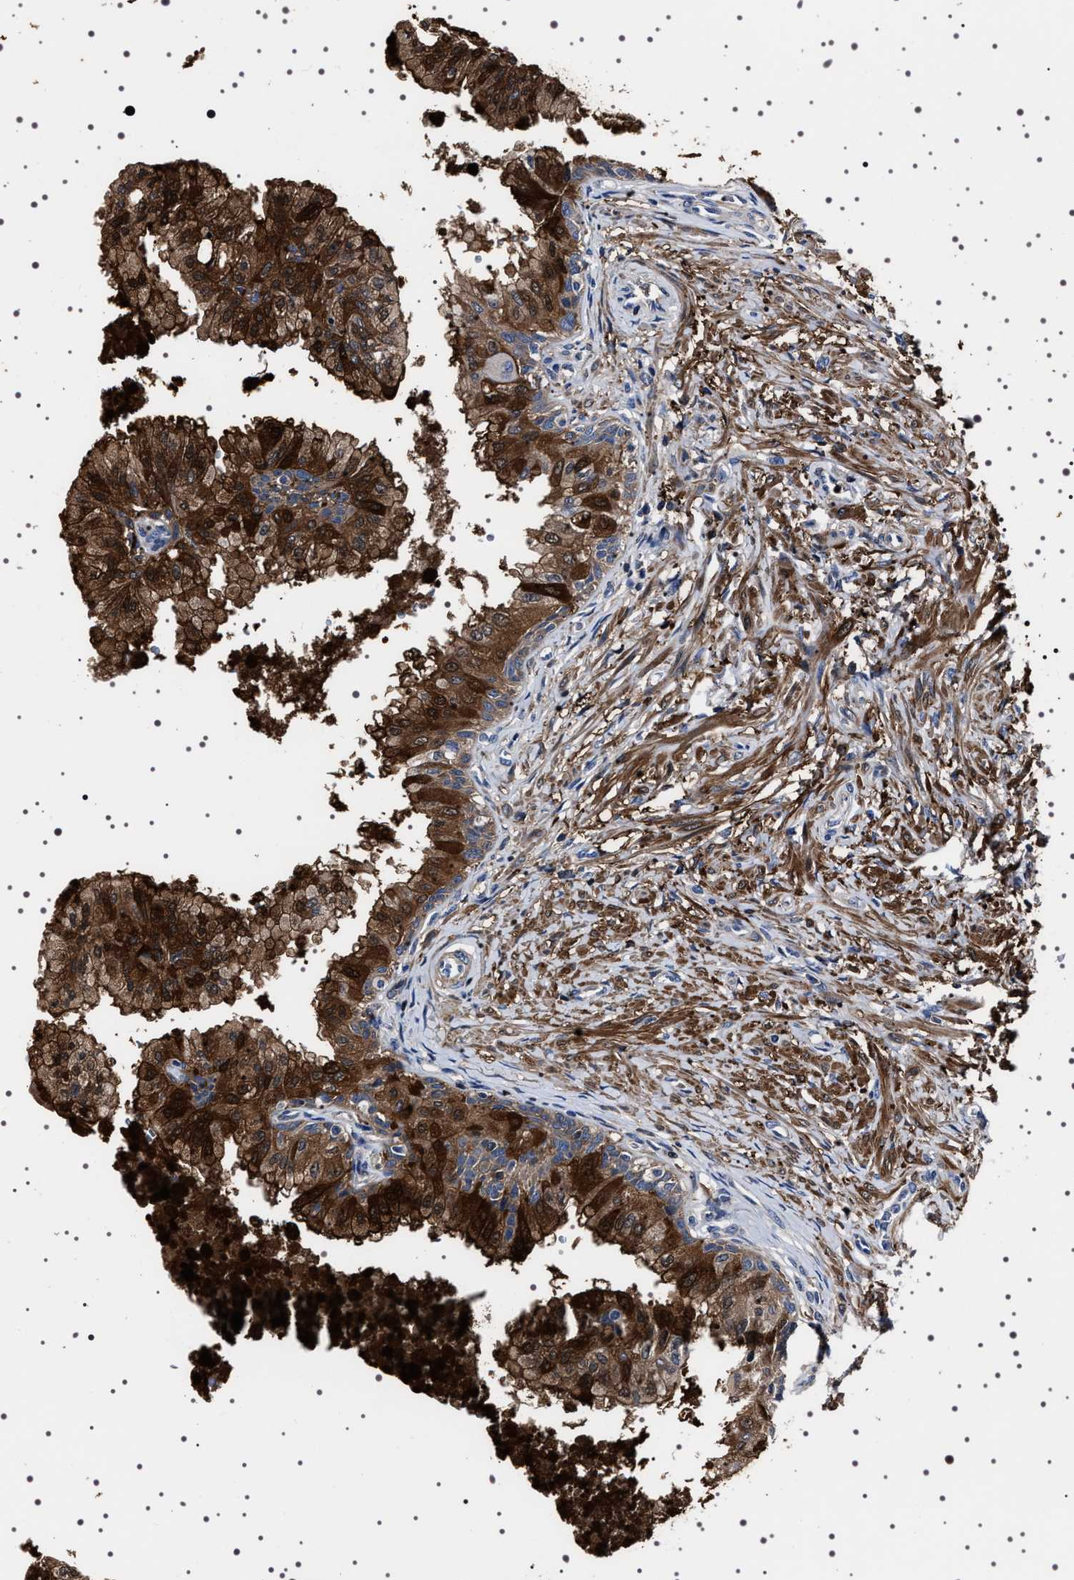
{"staining": {"intensity": "moderate", "quantity": ">75%", "location": "cytoplasmic/membranous,nuclear"}, "tissue": "prostate", "cell_type": "Glandular cells", "image_type": "normal", "snomed": [{"axis": "morphology", "description": "Normal tissue, NOS"}, {"axis": "topography", "description": "Prostate"}, {"axis": "topography", "description": "Seminal veicle"}], "caption": "Protein staining of benign prostate reveals moderate cytoplasmic/membranous,nuclear expression in approximately >75% of glandular cells.", "gene": "WDR1", "patient": {"sex": "male", "age": 60}}